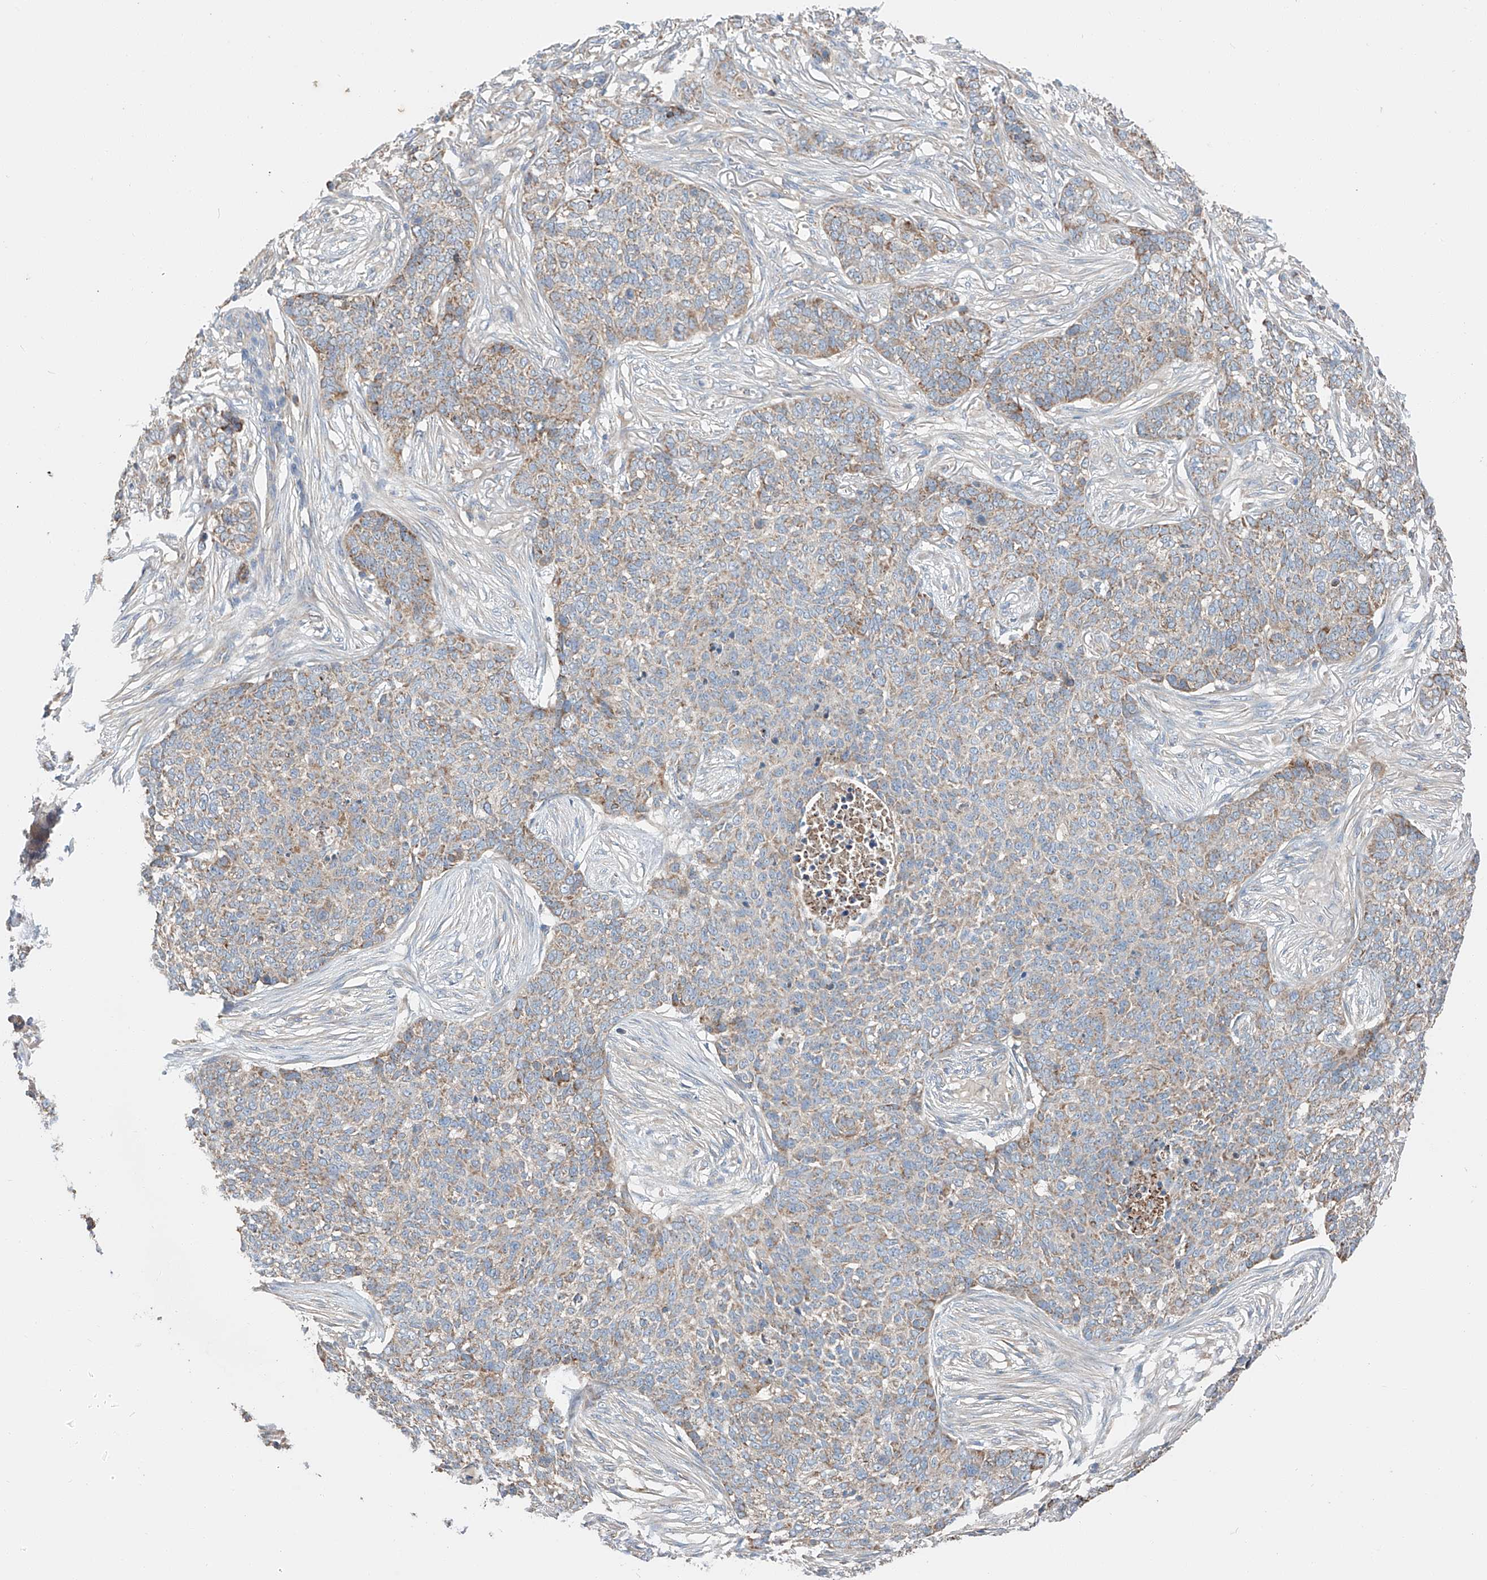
{"staining": {"intensity": "moderate", "quantity": "<25%", "location": "cytoplasmic/membranous"}, "tissue": "skin cancer", "cell_type": "Tumor cells", "image_type": "cancer", "snomed": [{"axis": "morphology", "description": "Basal cell carcinoma"}, {"axis": "topography", "description": "Skin"}], "caption": "Immunohistochemical staining of skin basal cell carcinoma displays low levels of moderate cytoplasmic/membranous expression in about <25% of tumor cells. (brown staining indicates protein expression, while blue staining denotes nuclei).", "gene": "RUSC1", "patient": {"sex": "male", "age": 85}}